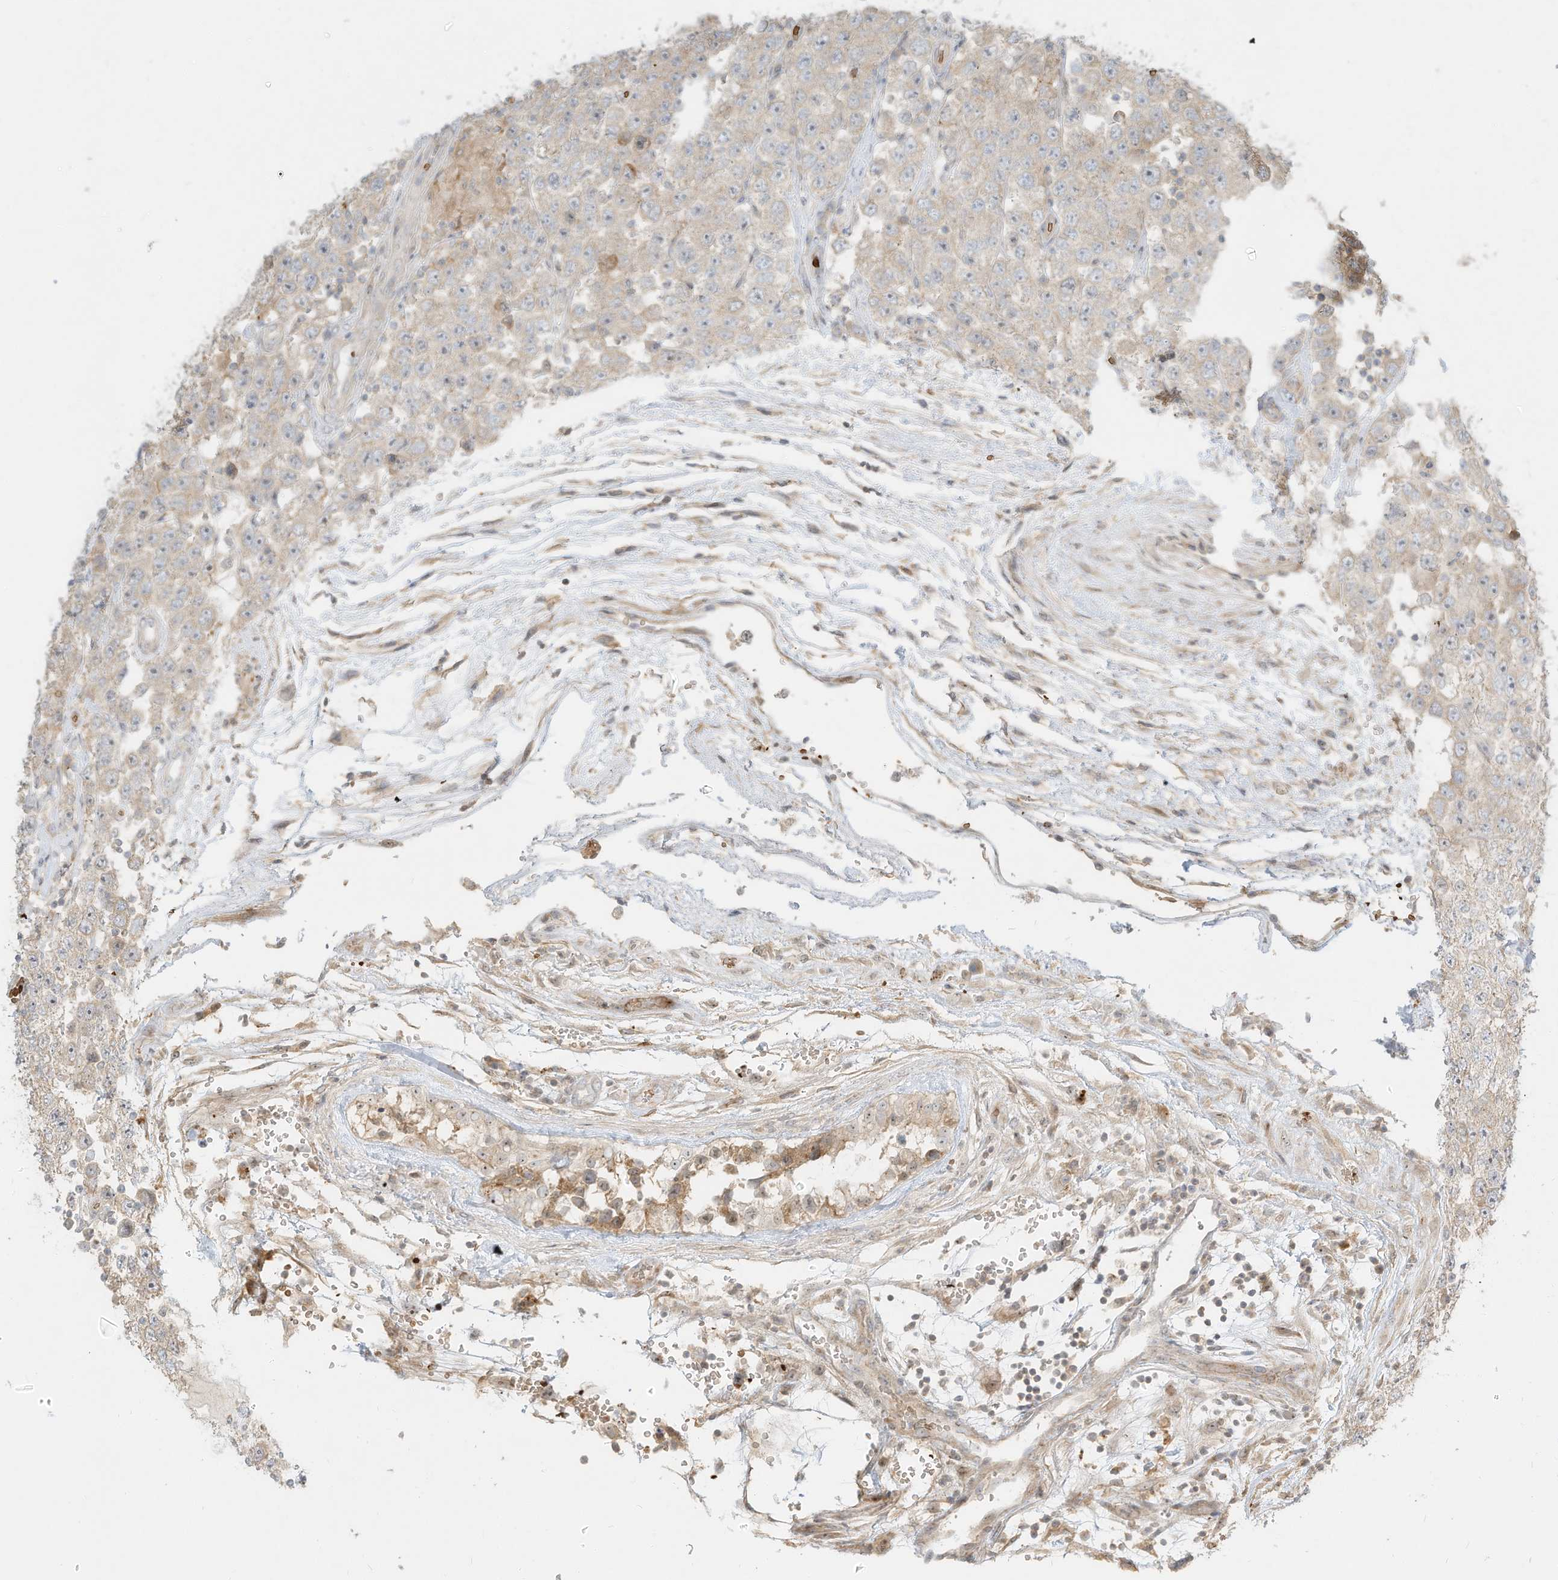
{"staining": {"intensity": "weak", "quantity": ">75%", "location": "cytoplasmic/membranous"}, "tissue": "testis cancer", "cell_type": "Tumor cells", "image_type": "cancer", "snomed": [{"axis": "morphology", "description": "Carcinoma, Embryonal, NOS"}, {"axis": "topography", "description": "Testis"}], "caption": "Testis embryonal carcinoma was stained to show a protein in brown. There is low levels of weak cytoplasmic/membranous expression in about >75% of tumor cells.", "gene": "OFD1", "patient": {"sex": "male", "age": 36}}